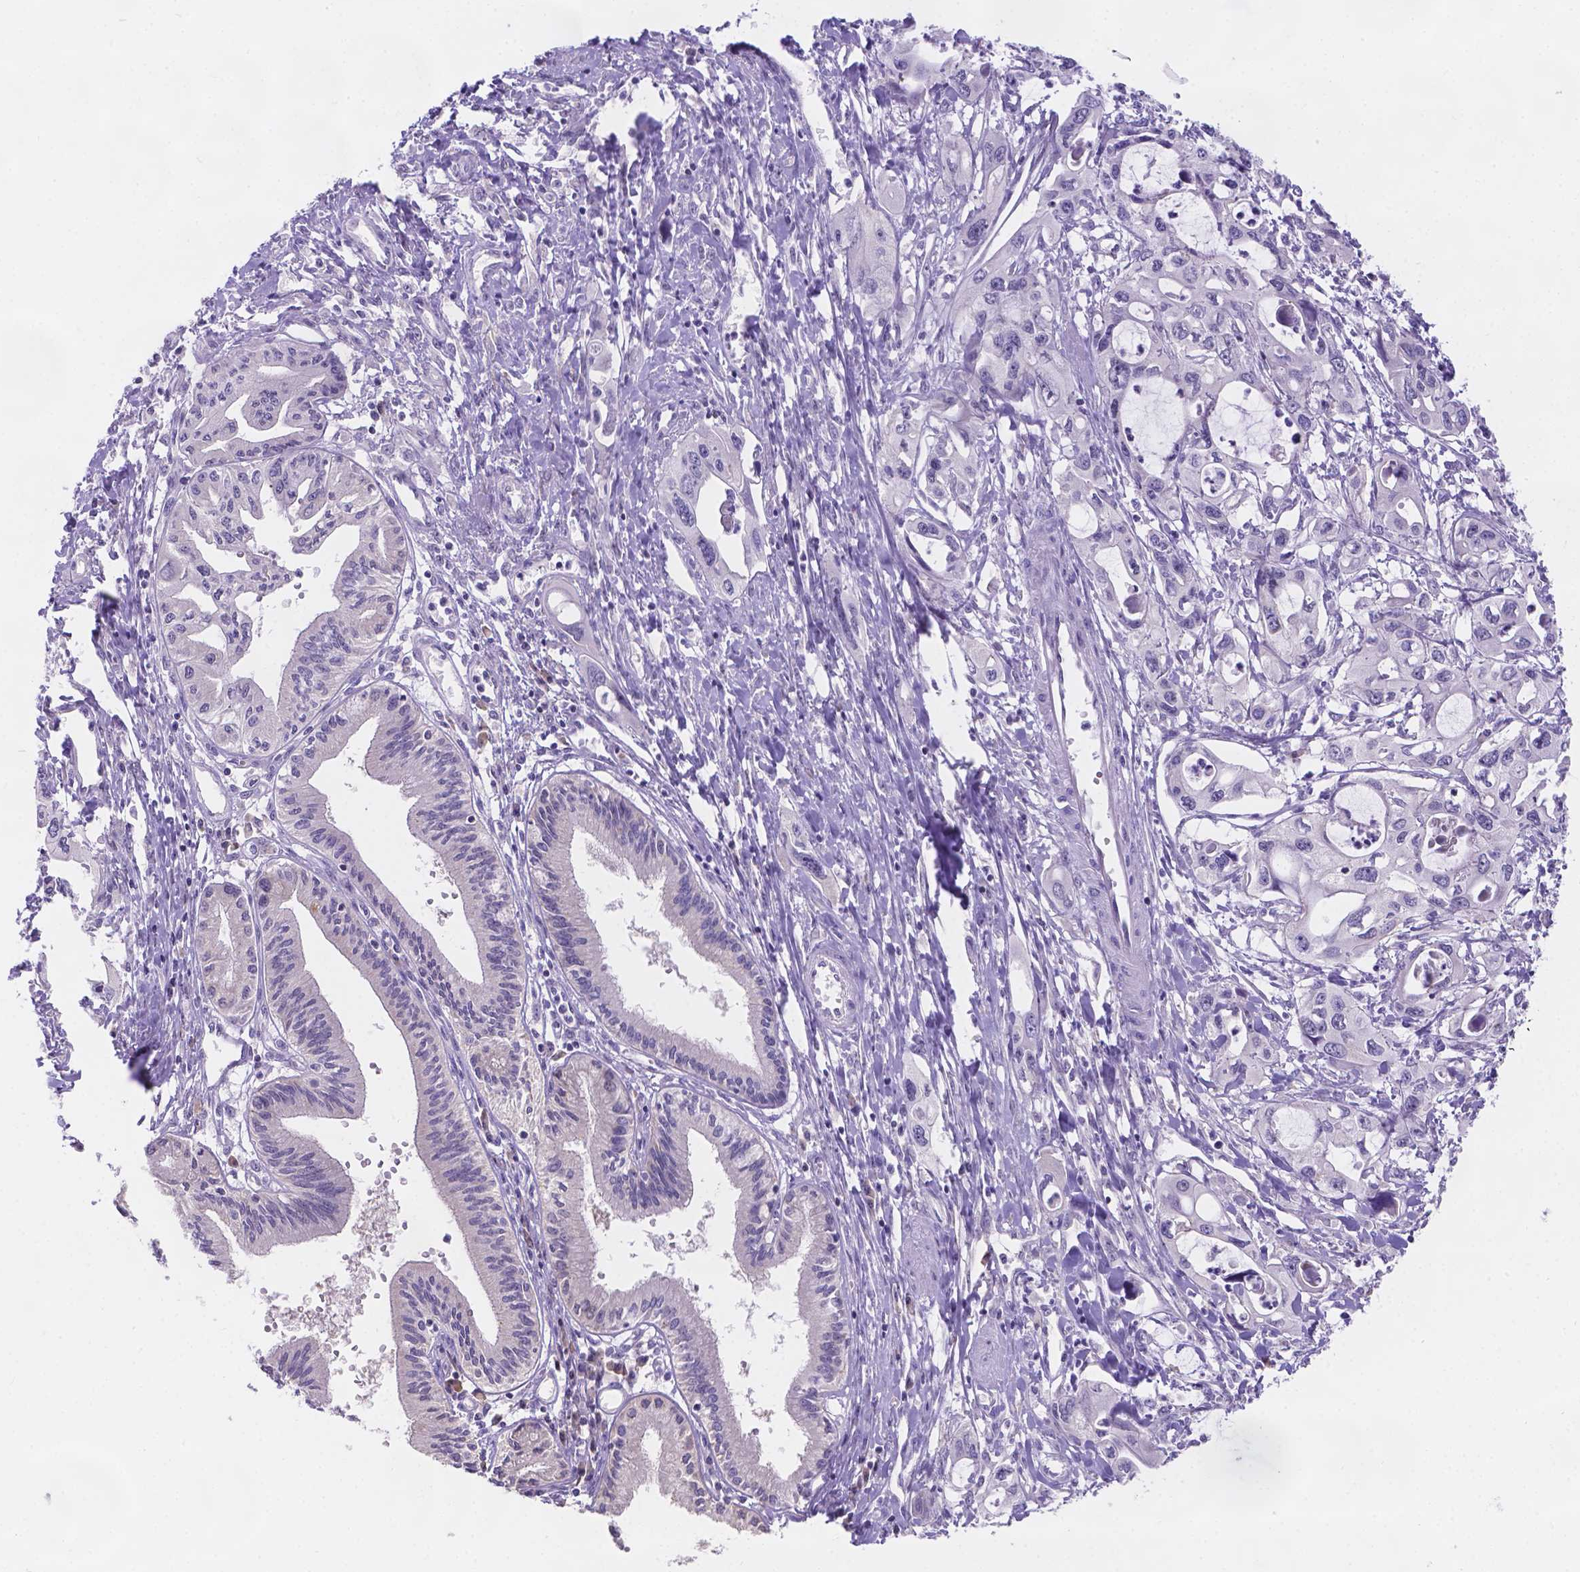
{"staining": {"intensity": "negative", "quantity": "none", "location": "none"}, "tissue": "pancreatic cancer", "cell_type": "Tumor cells", "image_type": "cancer", "snomed": [{"axis": "morphology", "description": "Adenocarcinoma, NOS"}, {"axis": "topography", "description": "Pancreas"}], "caption": "An image of human pancreatic cancer (adenocarcinoma) is negative for staining in tumor cells. Nuclei are stained in blue.", "gene": "CD96", "patient": {"sex": "male", "age": 60}}